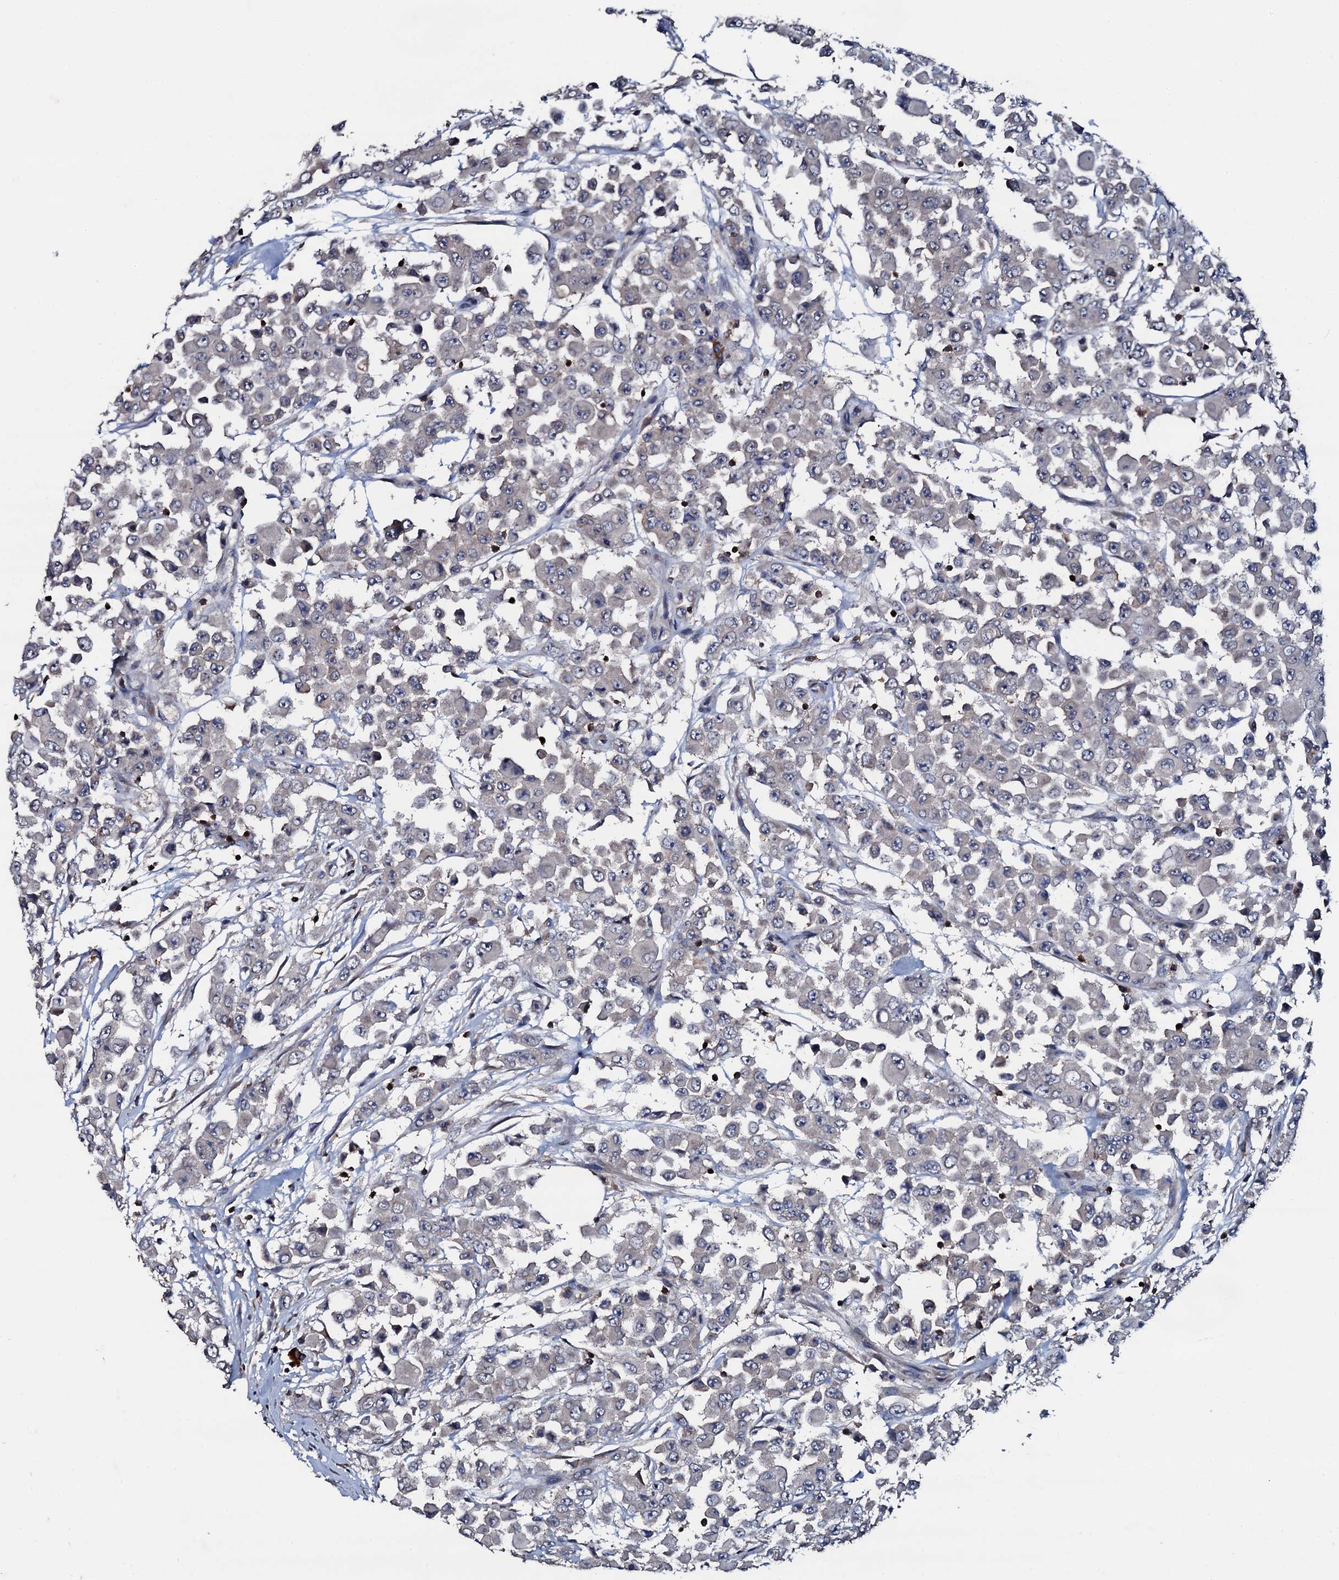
{"staining": {"intensity": "negative", "quantity": "none", "location": "none"}, "tissue": "colorectal cancer", "cell_type": "Tumor cells", "image_type": "cancer", "snomed": [{"axis": "morphology", "description": "Adenocarcinoma, NOS"}, {"axis": "topography", "description": "Colon"}], "caption": "Colorectal cancer was stained to show a protein in brown. There is no significant expression in tumor cells. Brightfield microscopy of IHC stained with DAB (3,3'-diaminobenzidine) (brown) and hematoxylin (blue), captured at high magnification.", "gene": "GRK2", "patient": {"sex": "male", "age": 51}}